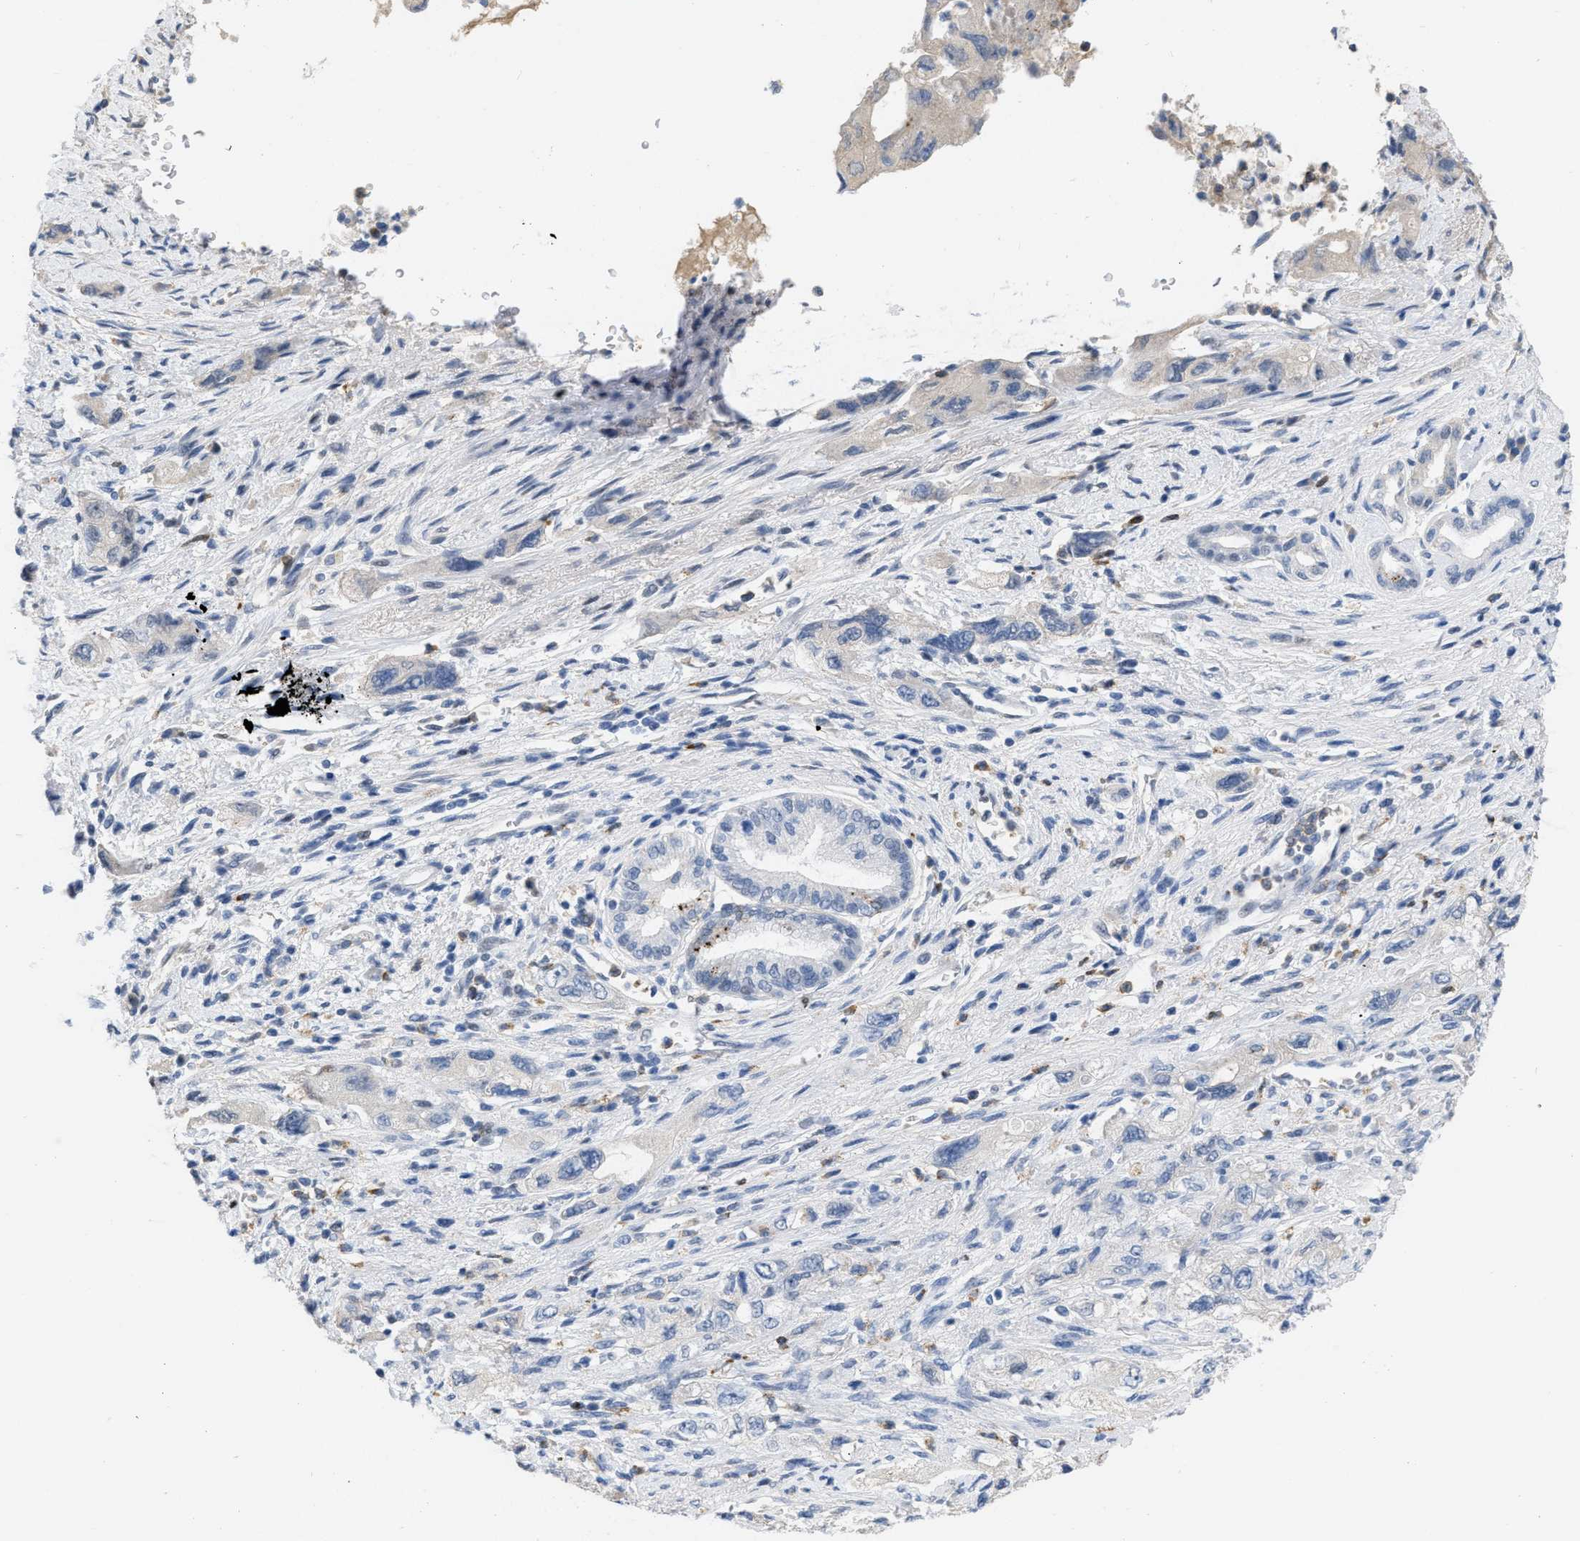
{"staining": {"intensity": "negative", "quantity": "none", "location": "none"}, "tissue": "pancreatic cancer", "cell_type": "Tumor cells", "image_type": "cancer", "snomed": [{"axis": "morphology", "description": "Adenocarcinoma, NOS"}, {"axis": "topography", "description": "Pancreas"}], "caption": "Photomicrograph shows no significant protein expression in tumor cells of pancreatic cancer.", "gene": "BOLL", "patient": {"sex": "female", "age": 73}}